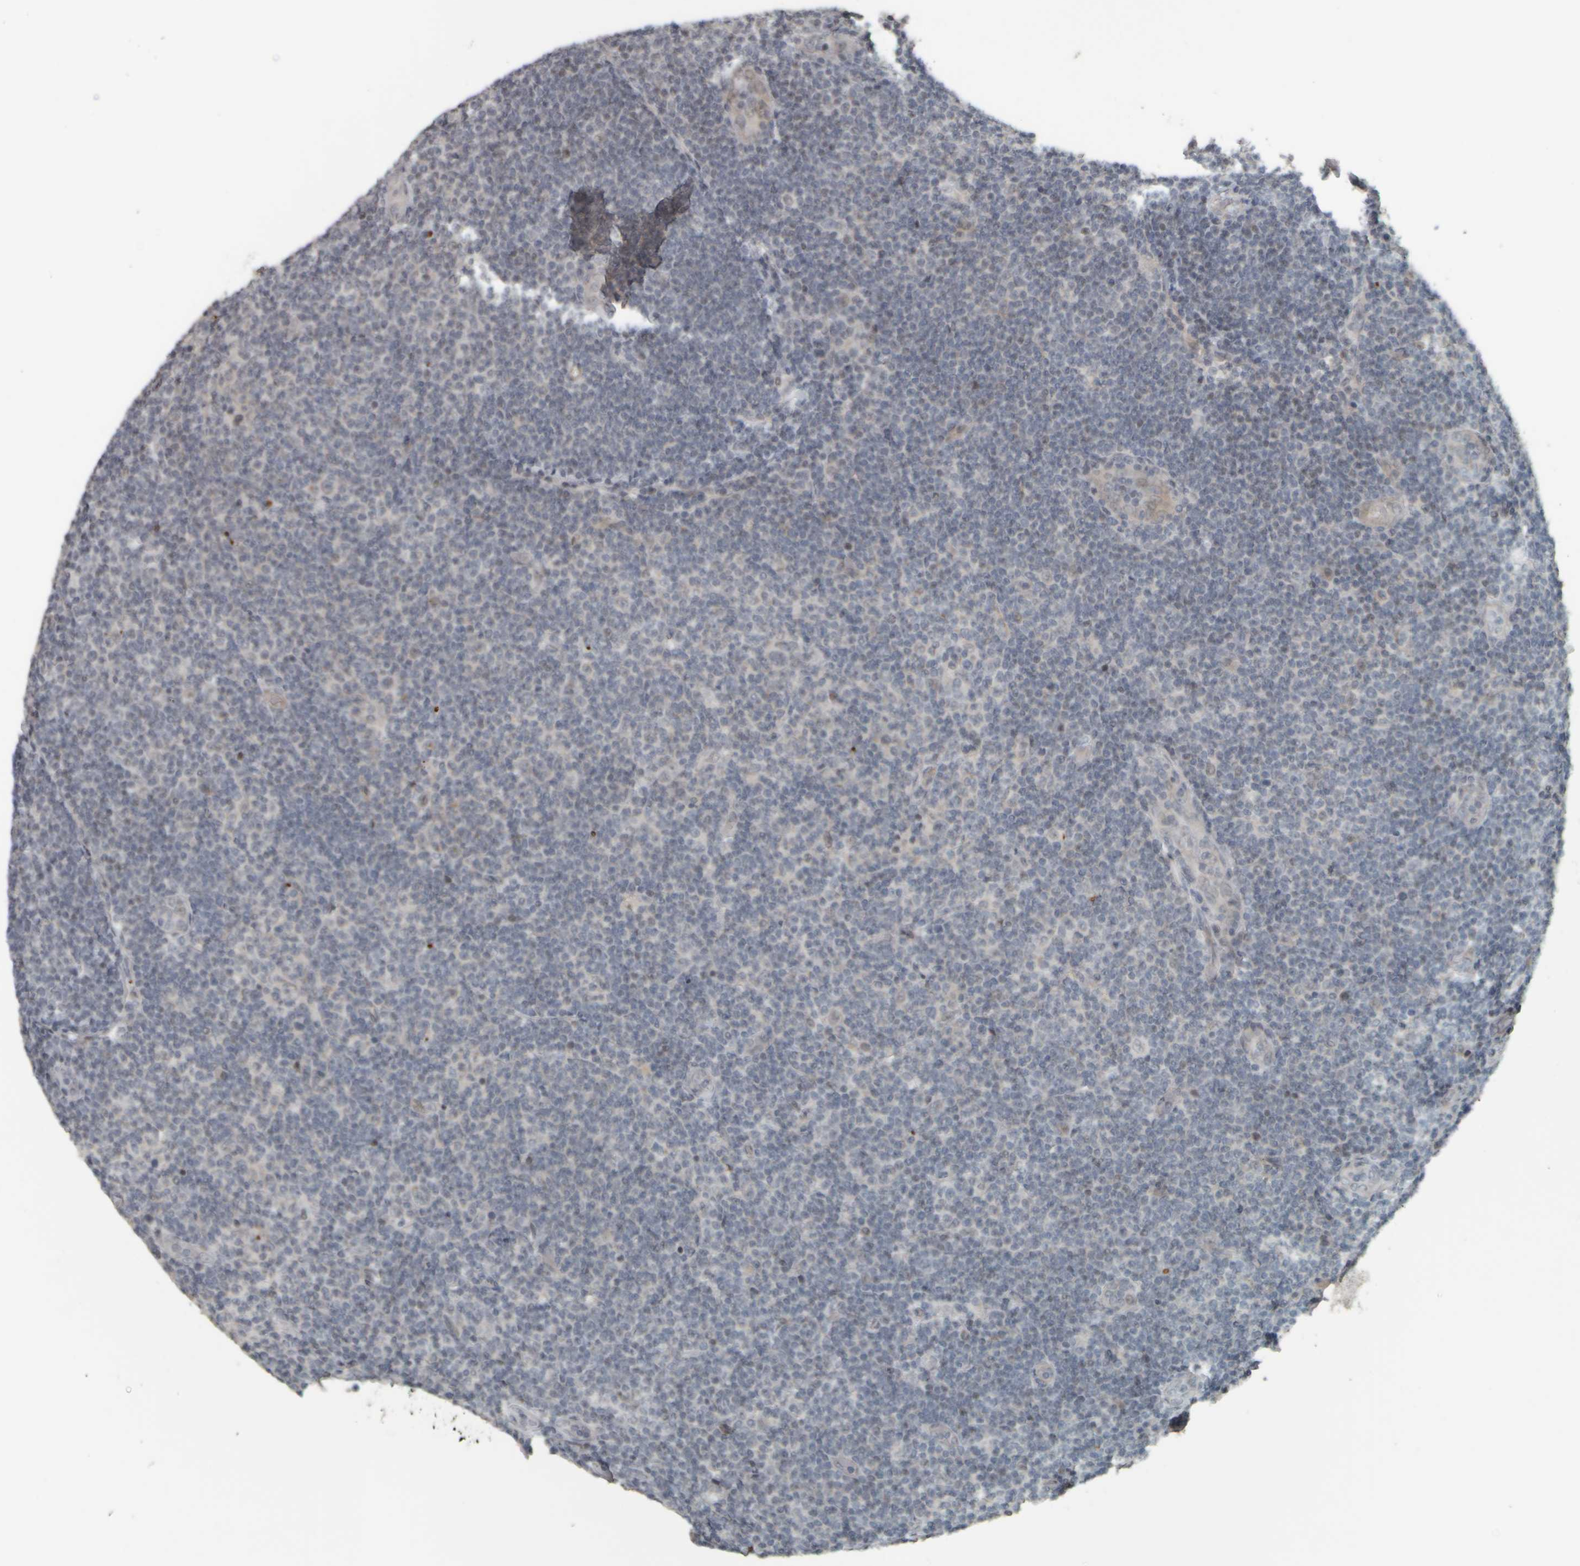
{"staining": {"intensity": "negative", "quantity": "none", "location": "none"}, "tissue": "lymphoma", "cell_type": "Tumor cells", "image_type": "cancer", "snomed": [{"axis": "morphology", "description": "Malignant lymphoma, non-Hodgkin's type, Low grade"}, {"axis": "topography", "description": "Lymph node"}], "caption": "A histopathology image of malignant lymphoma, non-Hodgkin's type (low-grade) stained for a protein demonstrates no brown staining in tumor cells. The staining is performed using DAB brown chromogen with nuclei counter-stained in using hematoxylin.", "gene": "NAPG", "patient": {"sex": "male", "age": 83}}